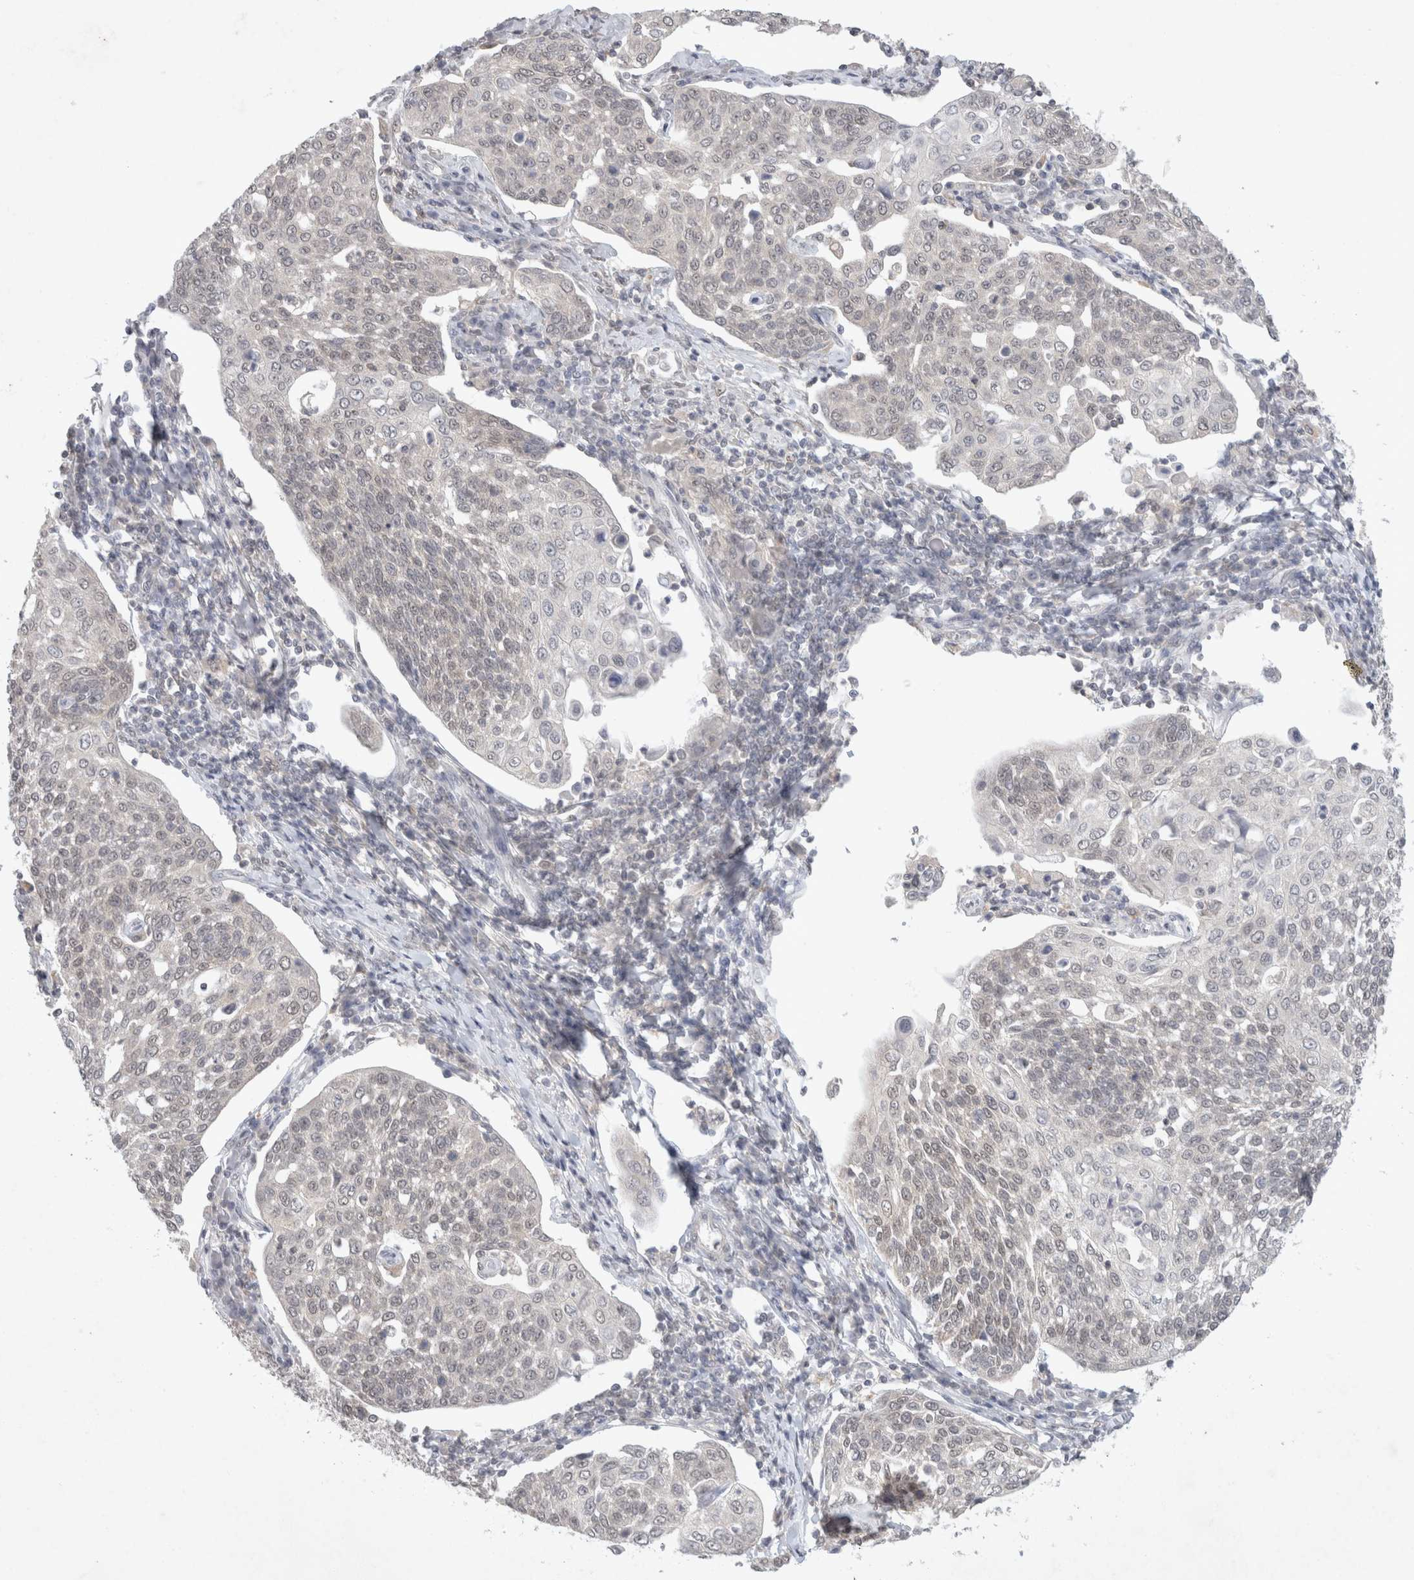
{"staining": {"intensity": "weak", "quantity": "<25%", "location": "nuclear"}, "tissue": "cervical cancer", "cell_type": "Tumor cells", "image_type": "cancer", "snomed": [{"axis": "morphology", "description": "Squamous cell carcinoma, NOS"}, {"axis": "topography", "description": "Cervix"}], "caption": "An immunohistochemistry (IHC) histopathology image of squamous cell carcinoma (cervical) is shown. There is no staining in tumor cells of squamous cell carcinoma (cervical).", "gene": "FBXO42", "patient": {"sex": "female", "age": 34}}